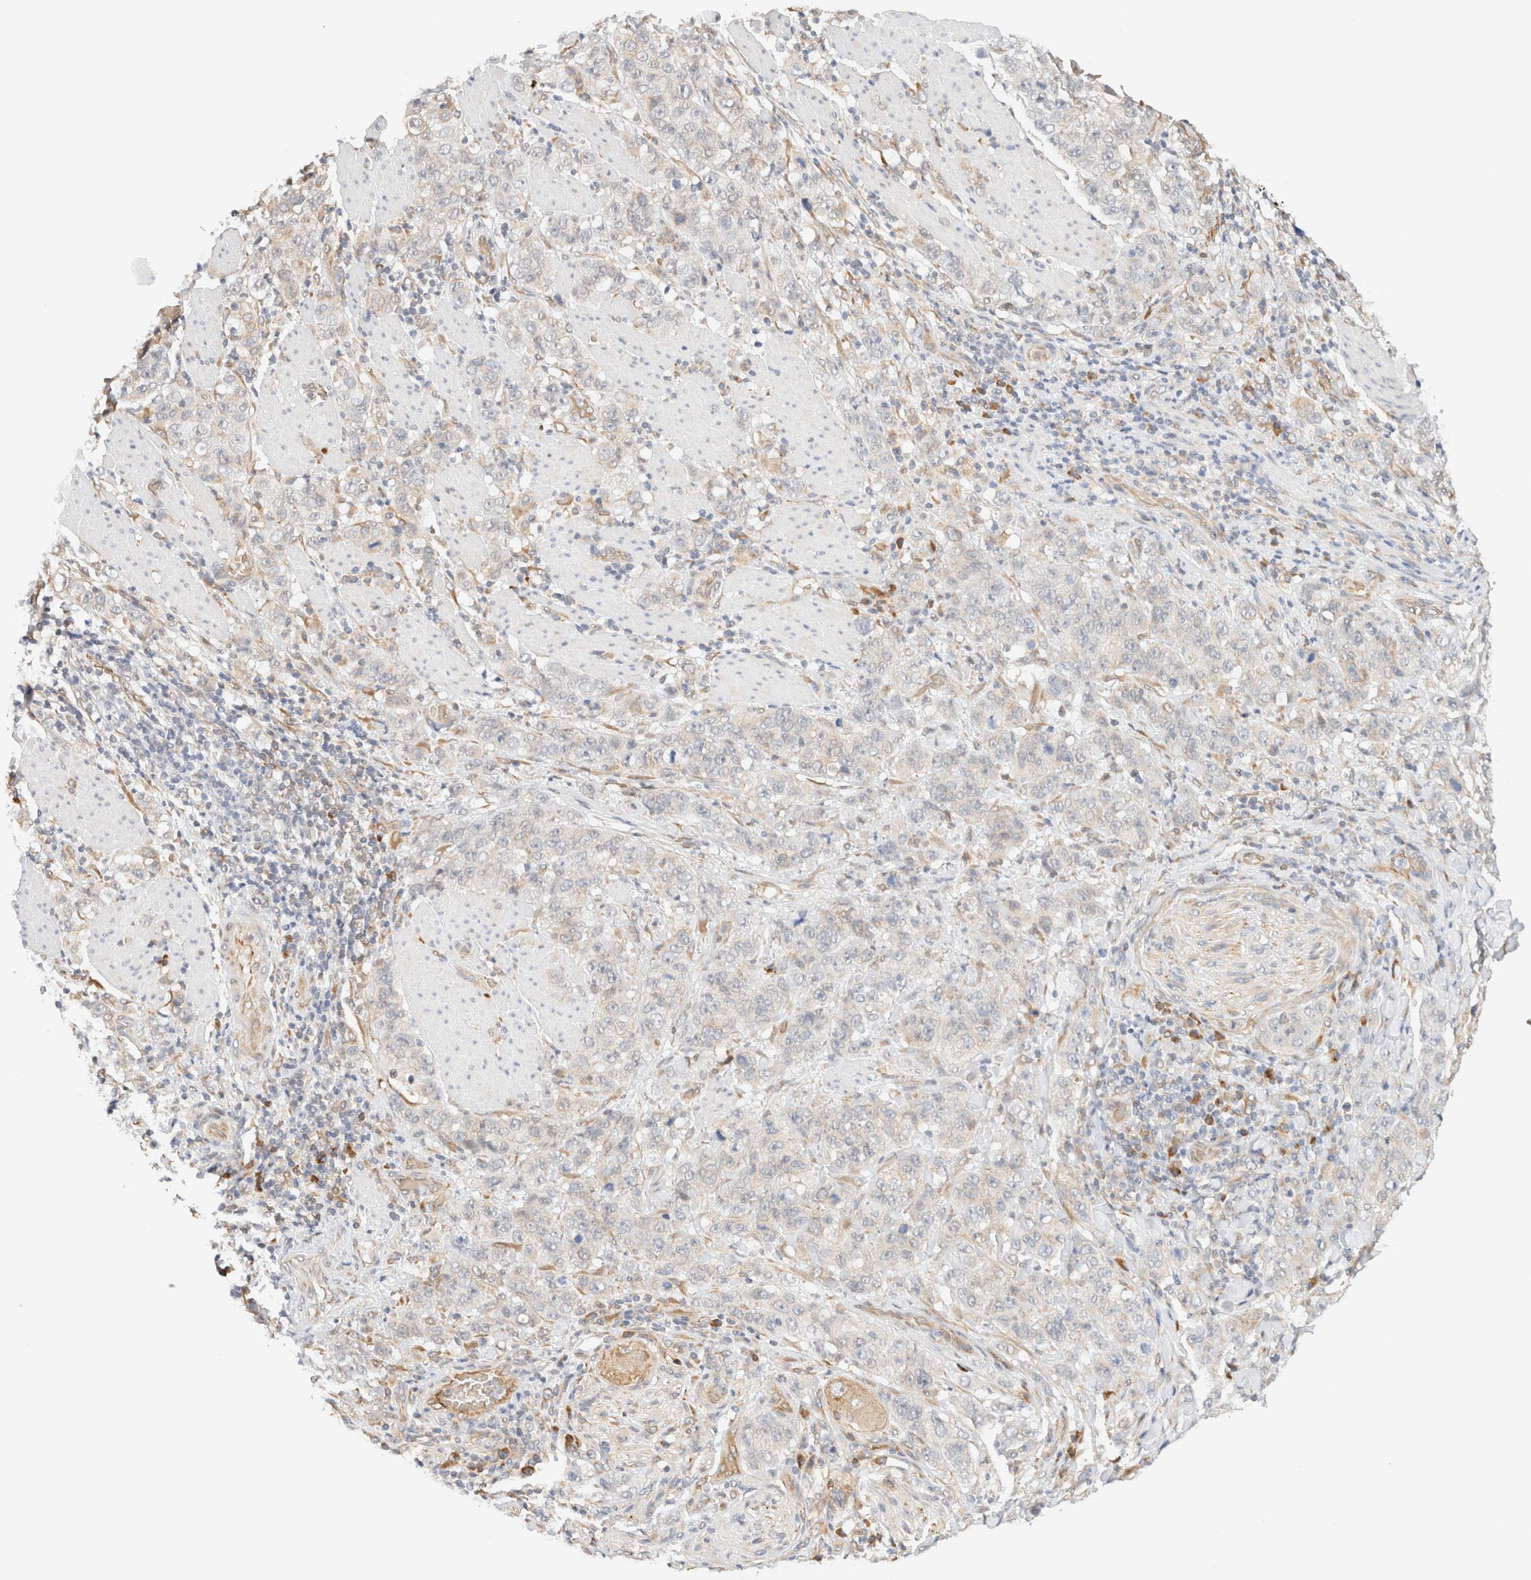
{"staining": {"intensity": "negative", "quantity": "none", "location": "none"}, "tissue": "stomach cancer", "cell_type": "Tumor cells", "image_type": "cancer", "snomed": [{"axis": "morphology", "description": "Adenocarcinoma, NOS"}, {"axis": "topography", "description": "Stomach"}], "caption": "DAB (3,3'-diaminobenzidine) immunohistochemical staining of human stomach adenocarcinoma shows no significant staining in tumor cells. The staining was performed using DAB (3,3'-diaminobenzidine) to visualize the protein expression in brown, while the nuclei were stained in blue with hematoxylin (Magnification: 20x).", "gene": "SYVN1", "patient": {"sex": "male", "age": 48}}